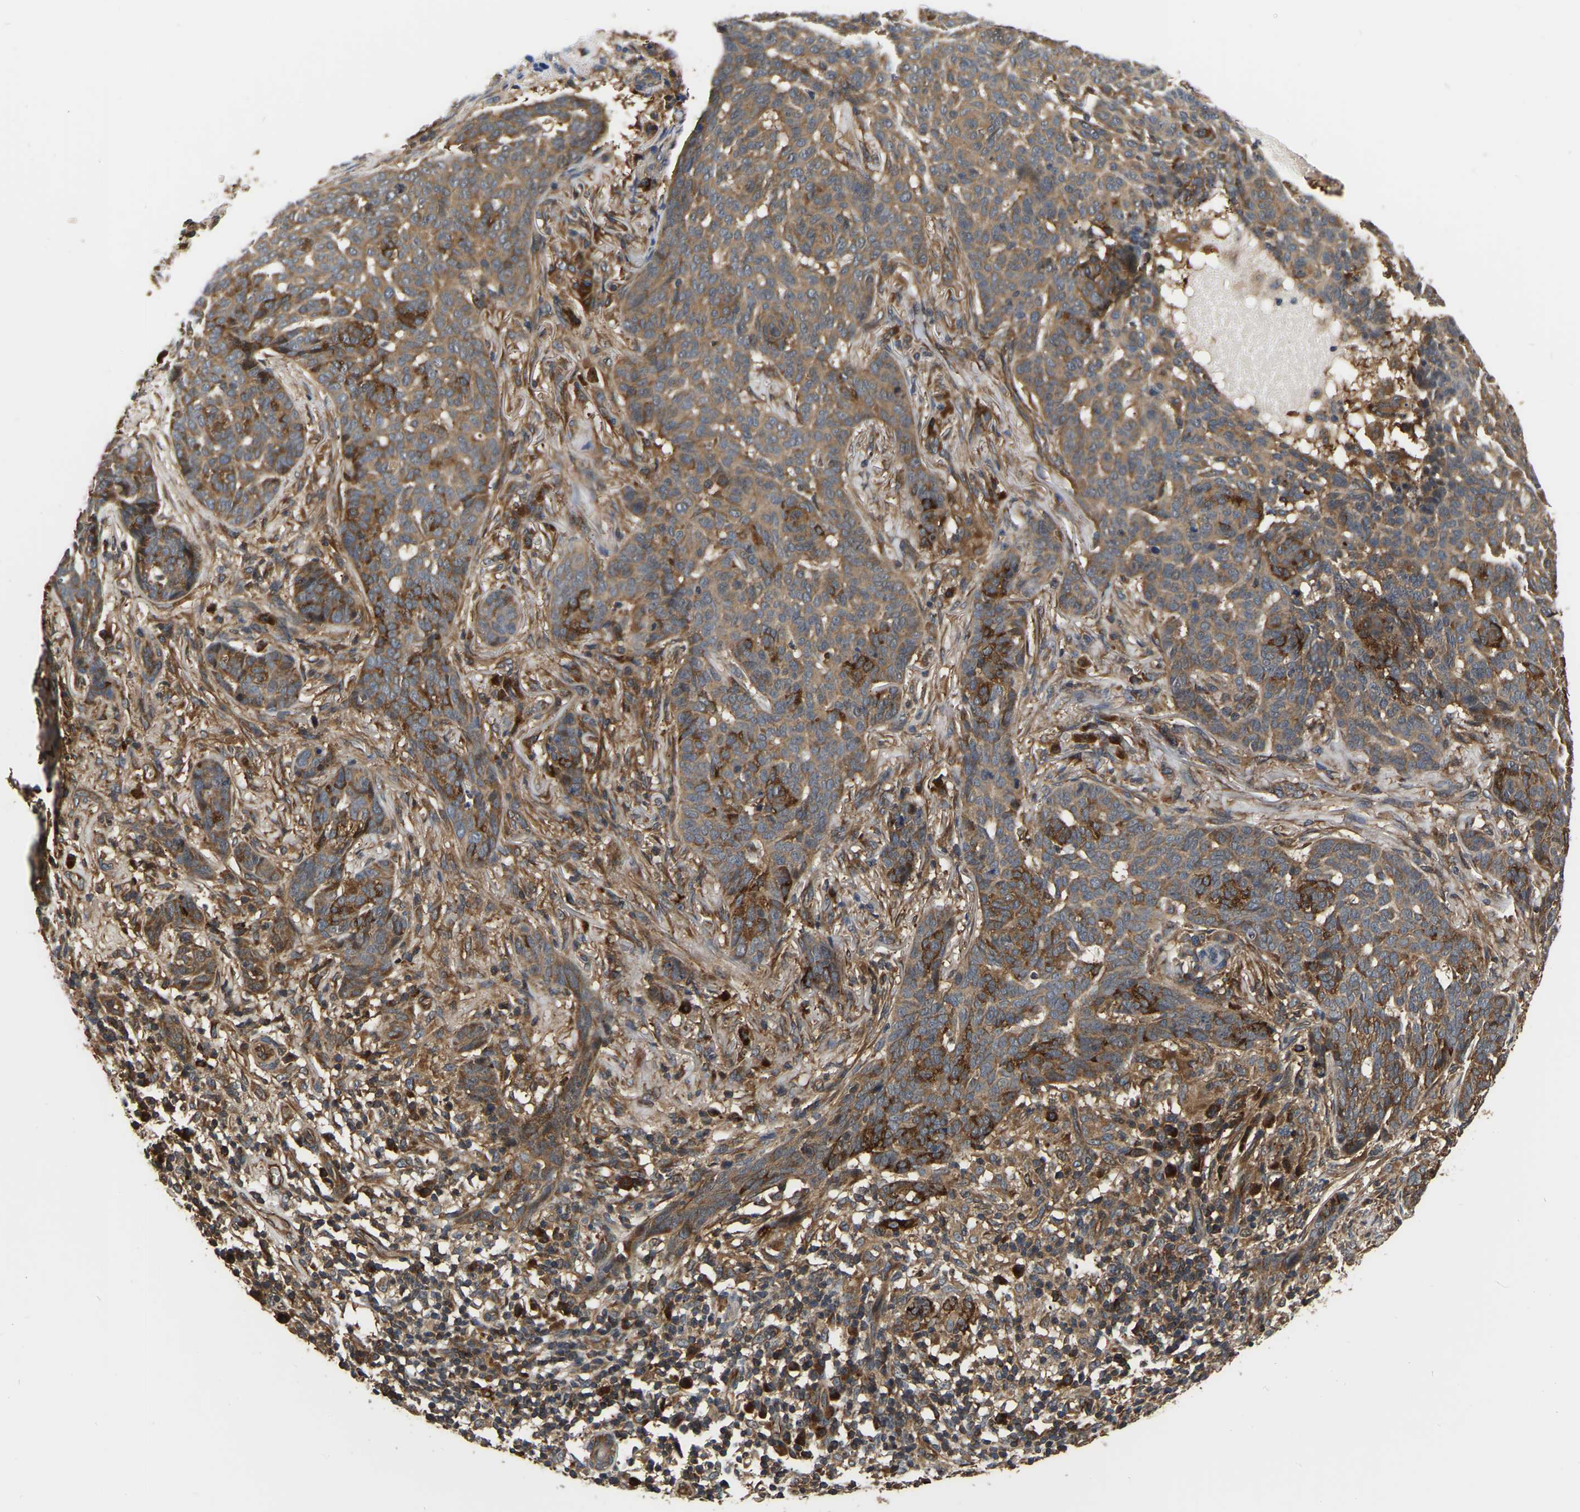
{"staining": {"intensity": "moderate", "quantity": ">75%", "location": "cytoplasmic/membranous"}, "tissue": "skin cancer", "cell_type": "Tumor cells", "image_type": "cancer", "snomed": [{"axis": "morphology", "description": "Basal cell carcinoma"}, {"axis": "topography", "description": "Skin"}], "caption": "The photomicrograph exhibits staining of basal cell carcinoma (skin), revealing moderate cytoplasmic/membranous protein expression (brown color) within tumor cells.", "gene": "GARS1", "patient": {"sex": "male", "age": 85}}